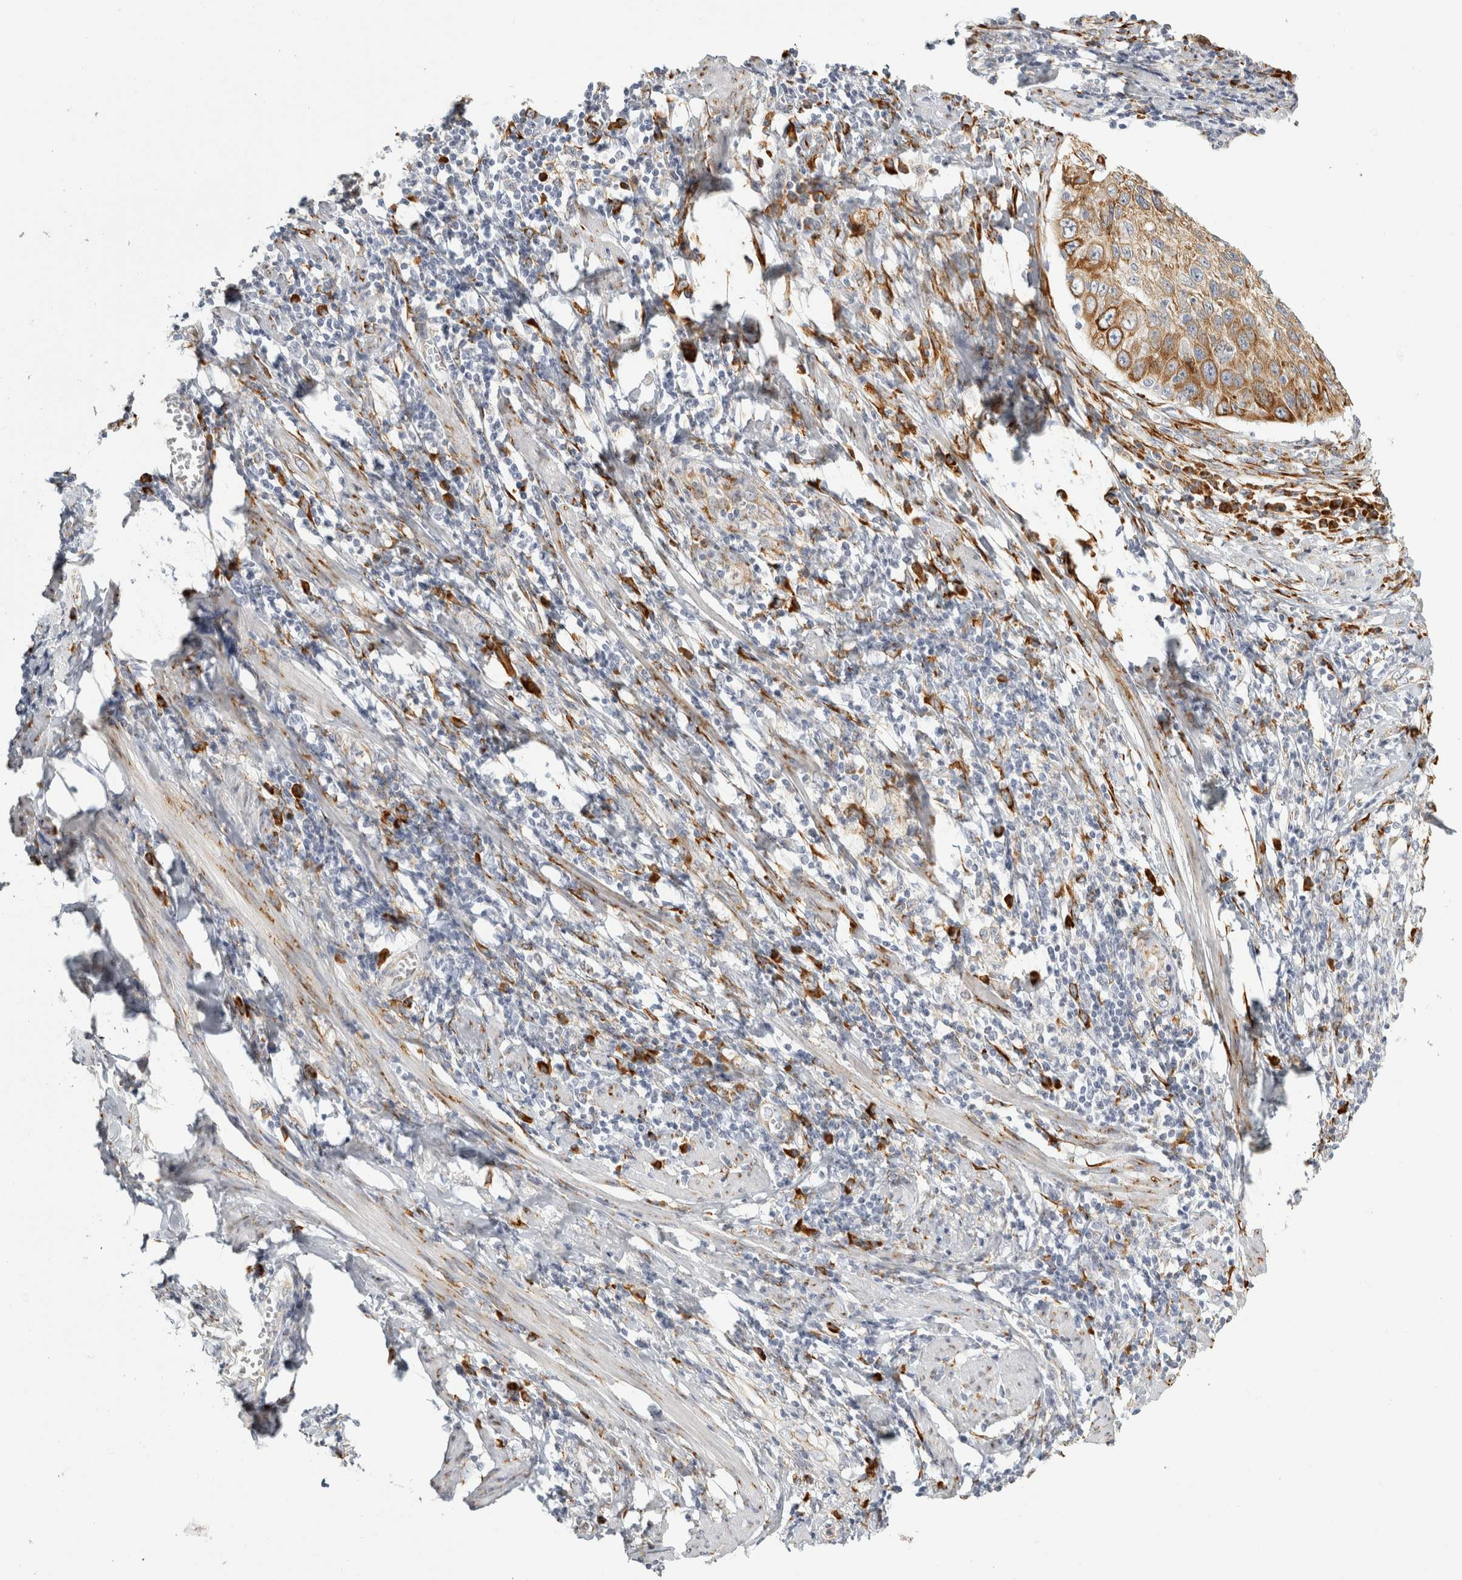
{"staining": {"intensity": "moderate", "quantity": ">75%", "location": "cytoplasmic/membranous"}, "tissue": "cervical cancer", "cell_type": "Tumor cells", "image_type": "cancer", "snomed": [{"axis": "morphology", "description": "Squamous cell carcinoma, NOS"}, {"axis": "topography", "description": "Cervix"}], "caption": "Squamous cell carcinoma (cervical) stained with a protein marker displays moderate staining in tumor cells.", "gene": "OSTN", "patient": {"sex": "female", "age": 53}}